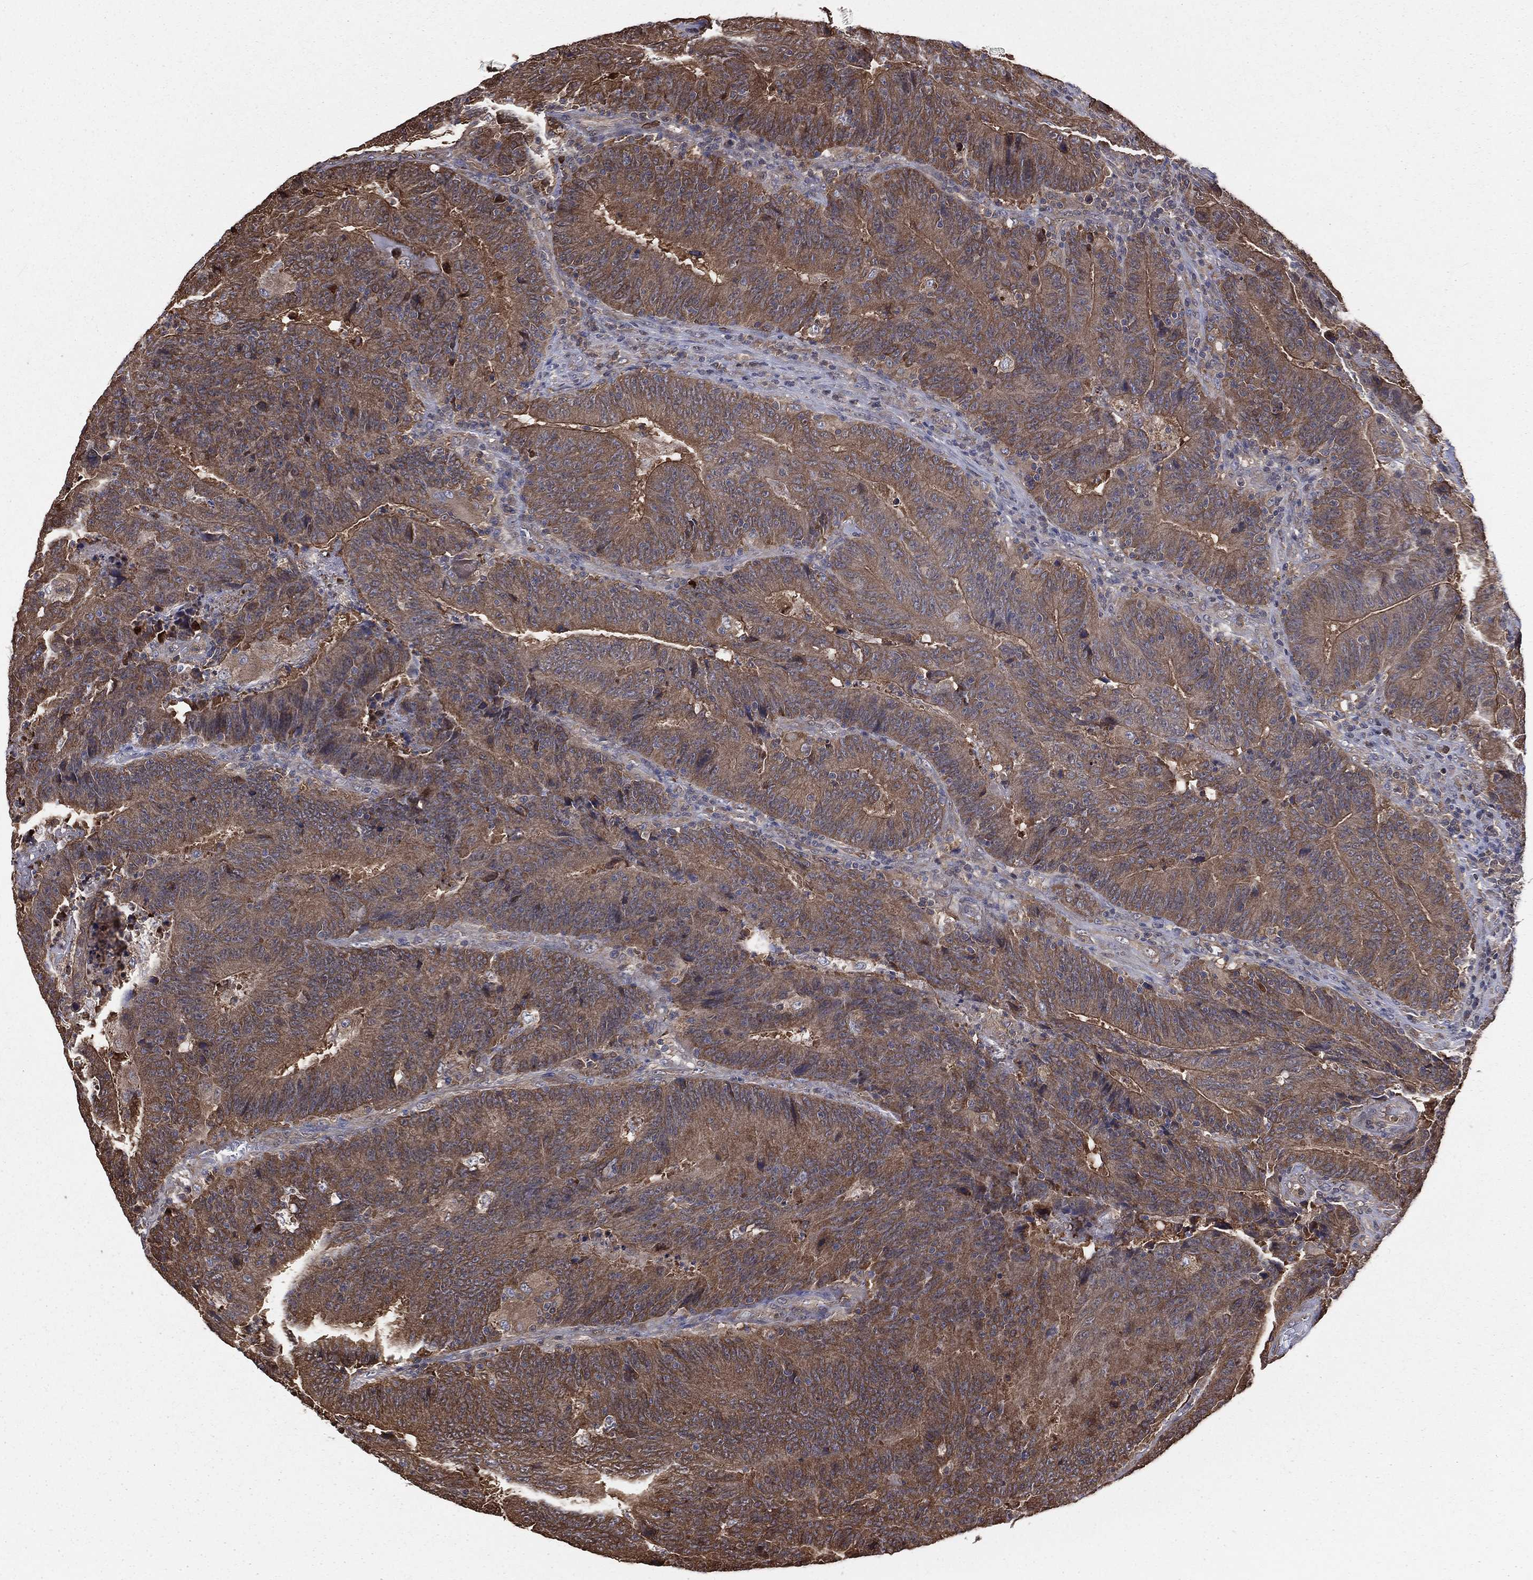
{"staining": {"intensity": "moderate", "quantity": "25%-75%", "location": "cytoplasmic/membranous"}, "tissue": "colorectal cancer", "cell_type": "Tumor cells", "image_type": "cancer", "snomed": [{"axis": "morphology", "description": "Adenocarcinoma, NOS"}, {"axis": "topography", "description": "Colon"}], "caption": "DAB immunohistochemical staining of human colorectal adenocarcinoma reveals moderate cytoplasmic/membranous protein staining in about 25%-75% of tumor cells.", "gene": "TBC1D2", "patient": {"sex": "female", "age": 75}}